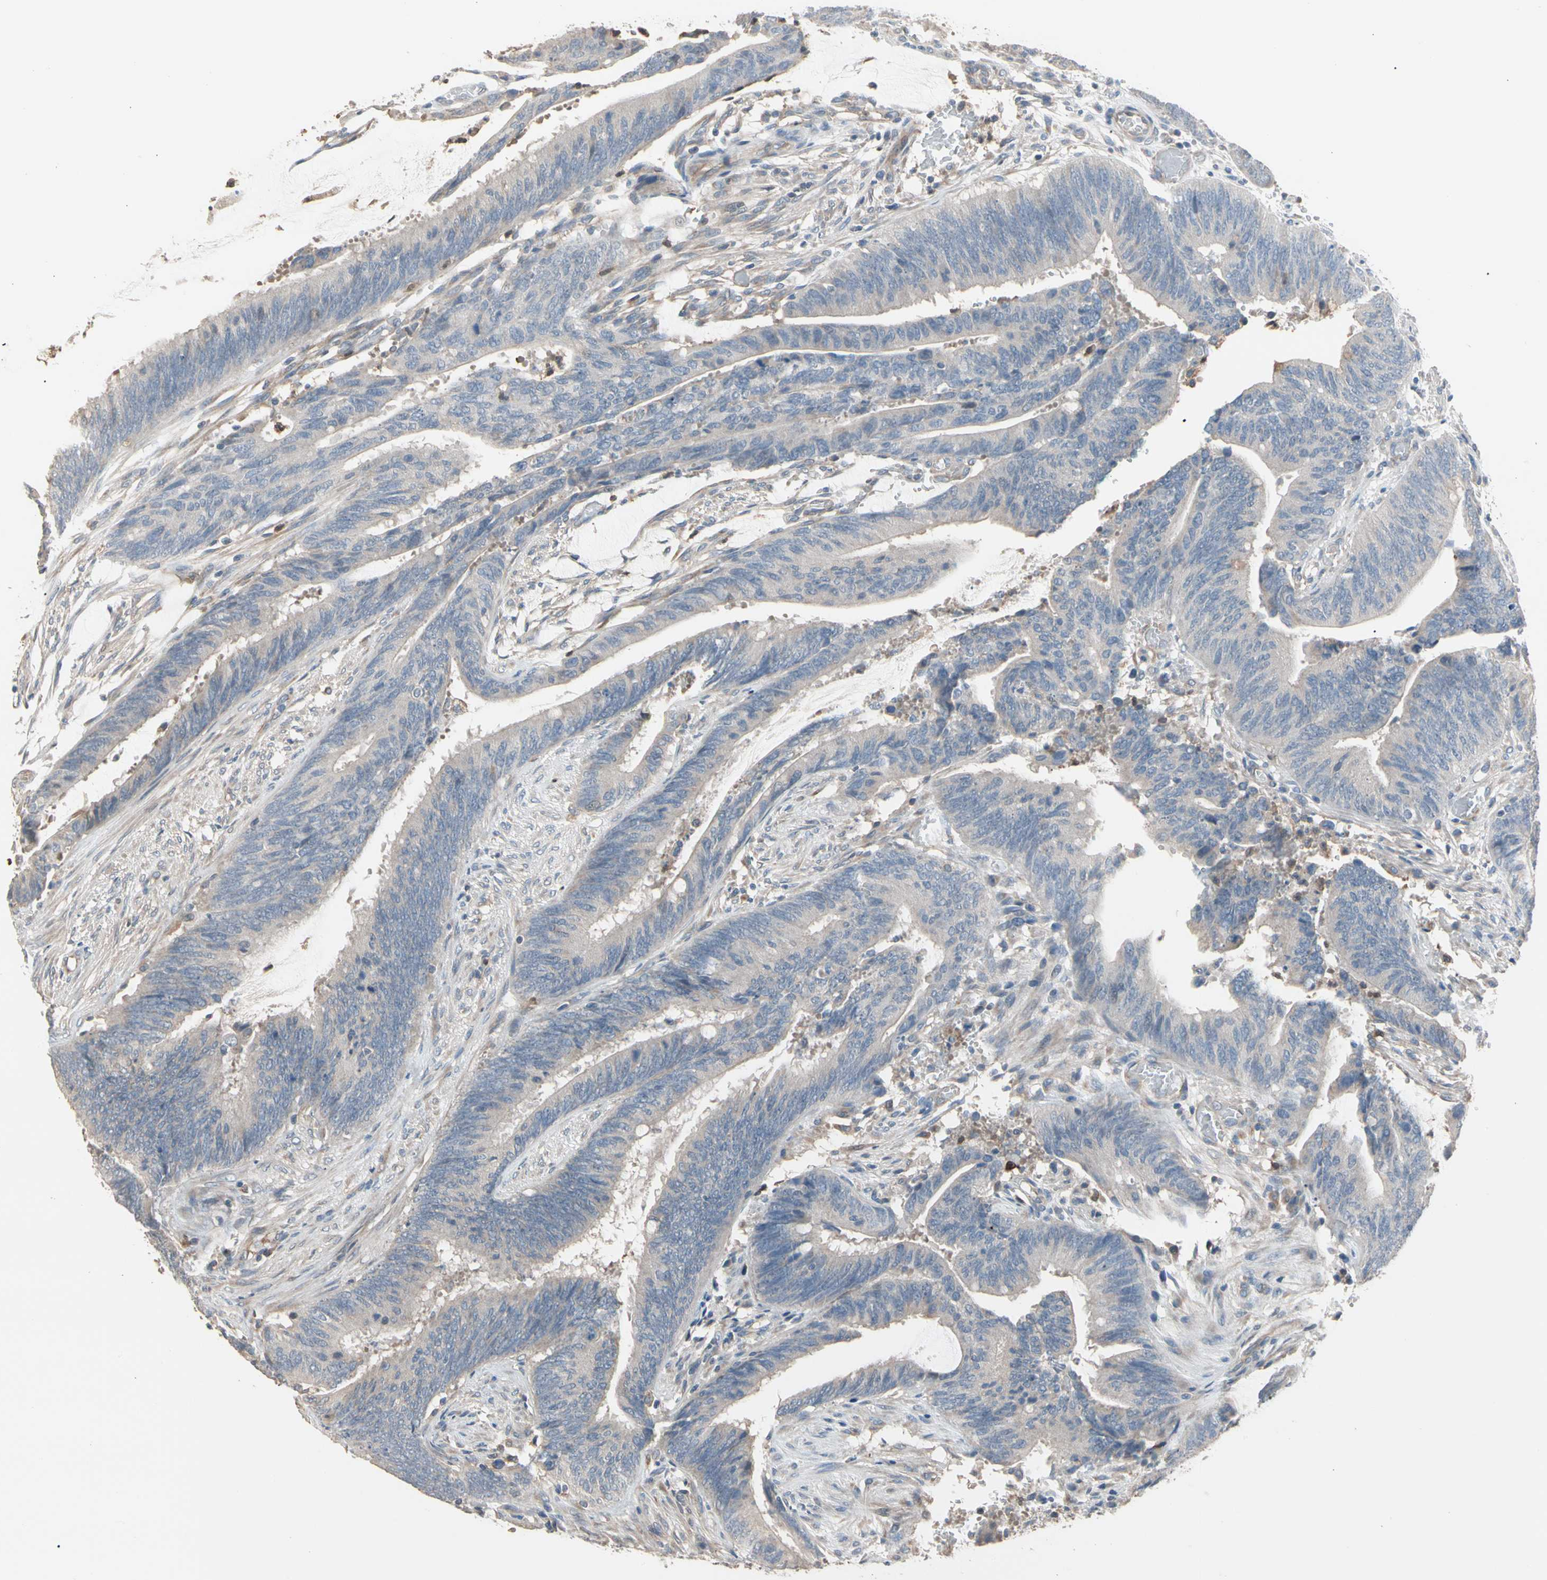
{"staining": {"intensity": "negative", "quantity": "none", "location": "none"}, "tissue": "colorectal cancer", "cell_type": "Tumor cells", "image_type": "cancer", "snomed": [{"axis": "morphology", "description": "Adenocarcinoma, NOS"}, {"axis": "topography", "description": "Rectum"}], "caption": "A high-resolution micrograph shows immunohistochemistry staining of adenocarcinoma (colorectal), which displays no significant expression in tumor cells.", "gene": "BBOX1", "patient": {"sex": "female", "age": 66}}